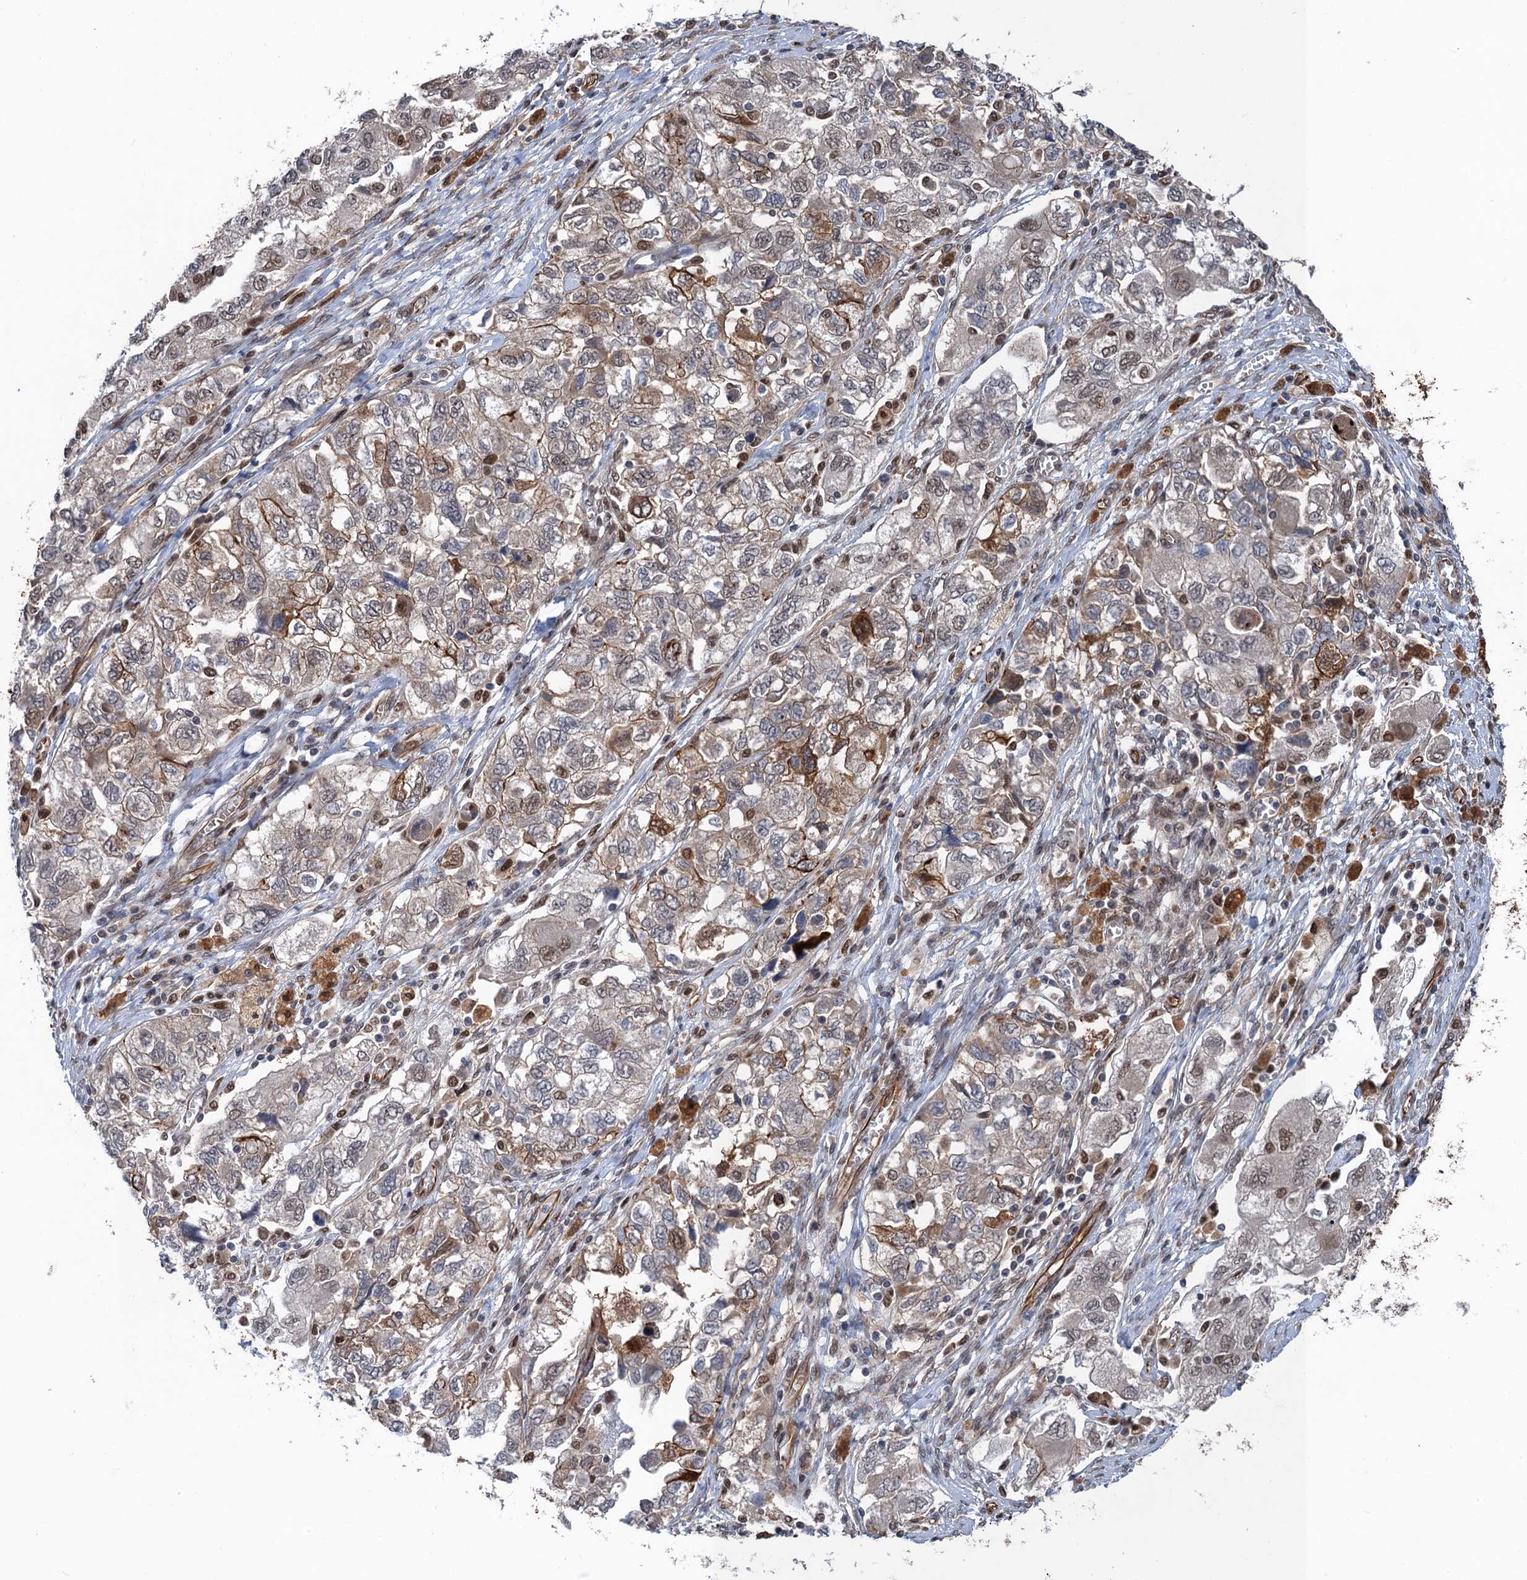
{"staining": {"intensity": "moderate", "quantity": "<25%", "location": "cytoplasmic/membranous"}, "tissue": "ovarian cancer", "cell_type": "Tumor cells", "image_type": "cancer", "snomed": [{"axis": "morphology", "description": "Carcinoma, NOS"}, {"axis": "morphology", "description": "Cystadenocarcinoma, serous, NOS"}, {"axis": "topography", "description": "Ovary"}], "caption": "This histopathology image shows ovarian cancer (serous cystadenocarcinoma) stained with immunohistochemistry (IHC) to label a protein in brown. The cytoplasmic/membranous of tumor cells show moderate positivity for the protein. Nuclei are counter-stained blue.", "gene": "TTC31", "patient": {"sex": "female", "age": 69}}